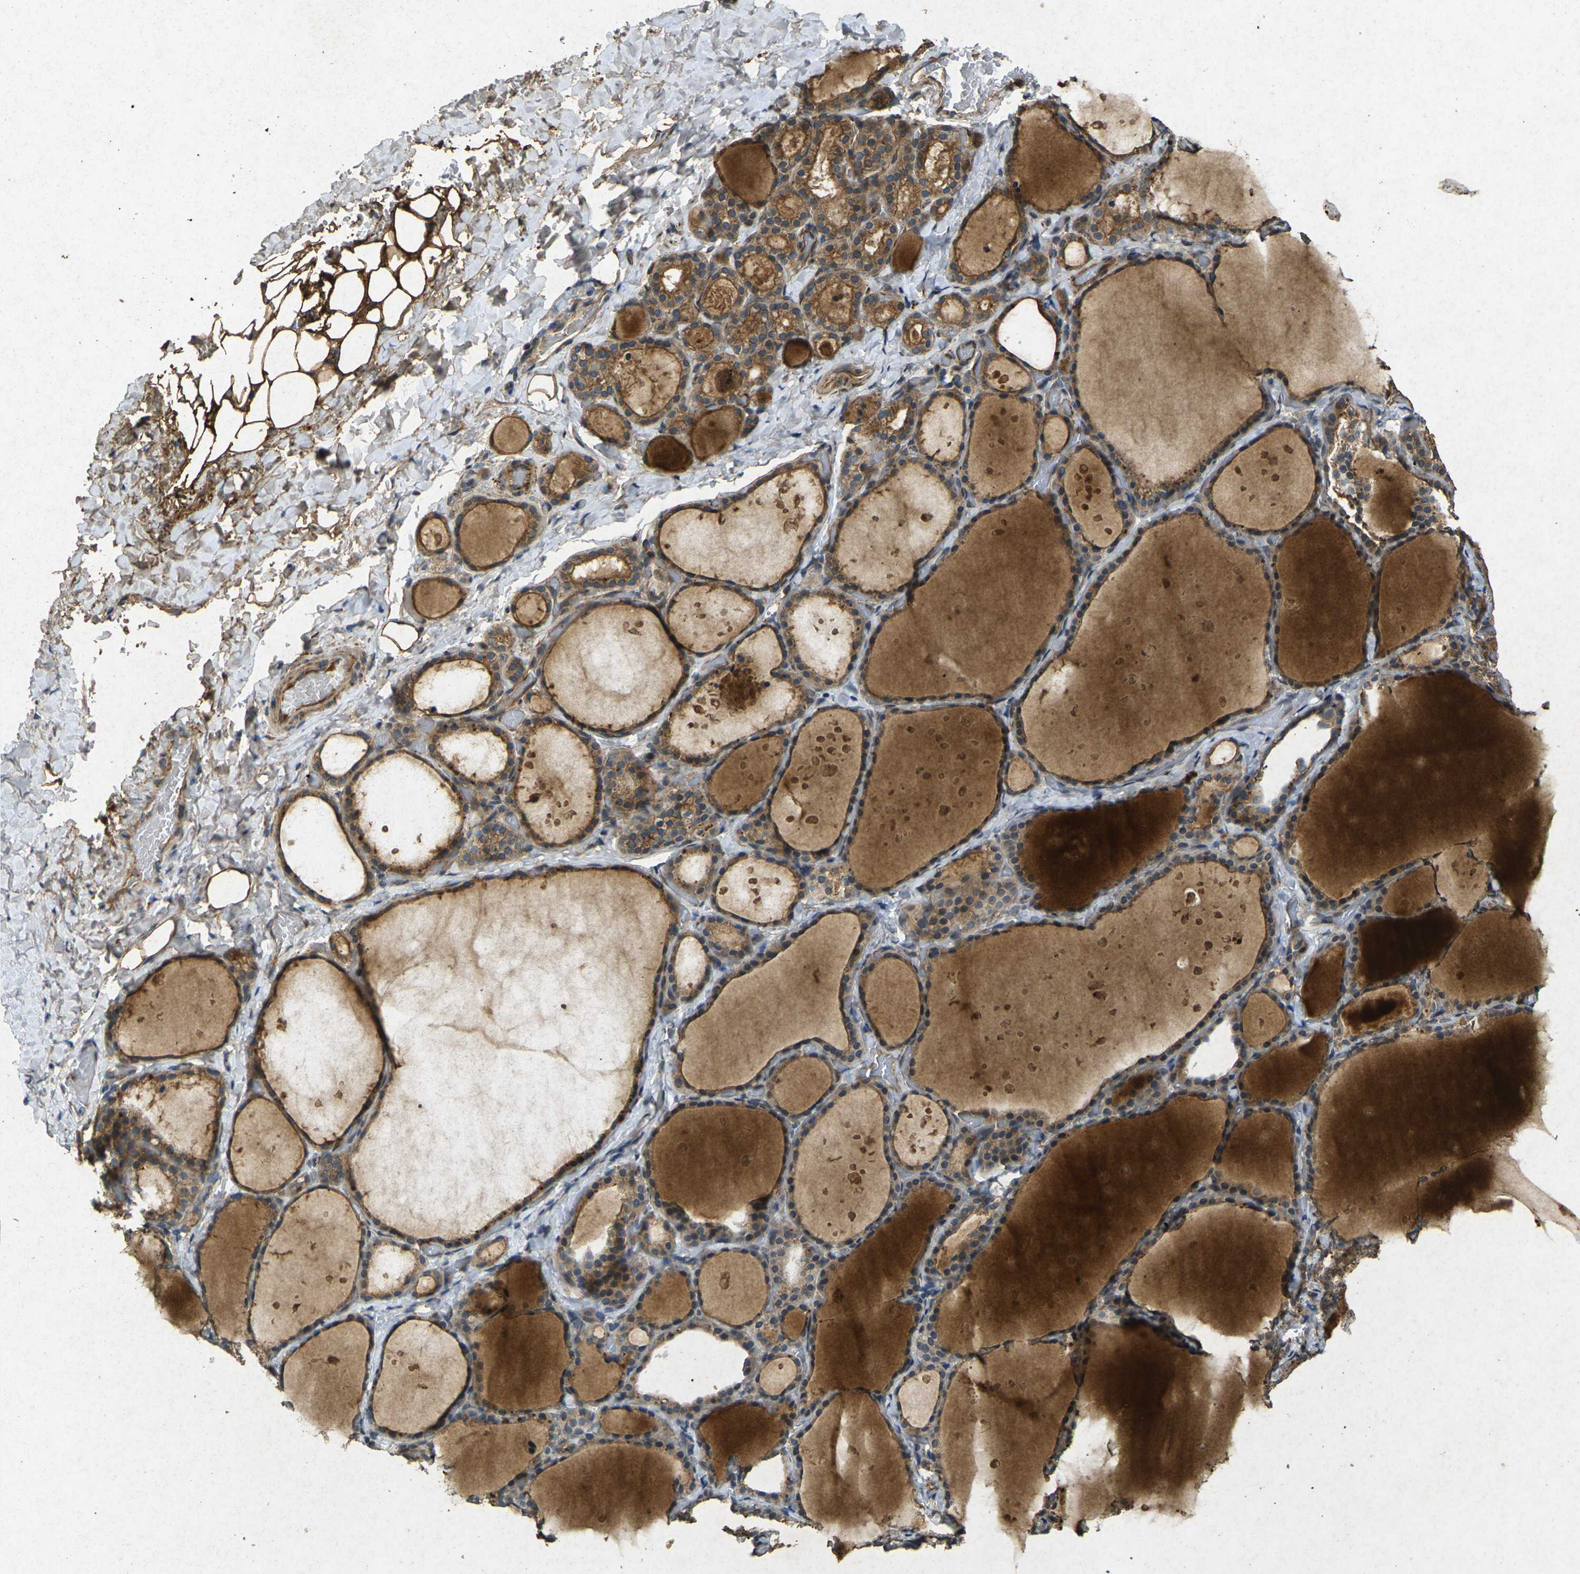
{"staining": {"intensity": "moderate", "quantity": ">75%", "location": "cytoplasmic/membranous"}, "tissue": "thyroid gland", "cell_type": "Glandular cells", "image_type": "normal", "snomed": [{"axis": "morphology", "description": "Normal tissue, NOS"}, {"axis": "topography", "description": "Thyroid gland"}], "caption": "An immunohistochemistry (IHC) image of benign tissue is shown. Protein staining in brown labels moderate cytoplasmic/membranous positivity in thyroid gland within glandular cells.", "gene": "RGMA", "patient": {"sex": "female", "age": 44}}